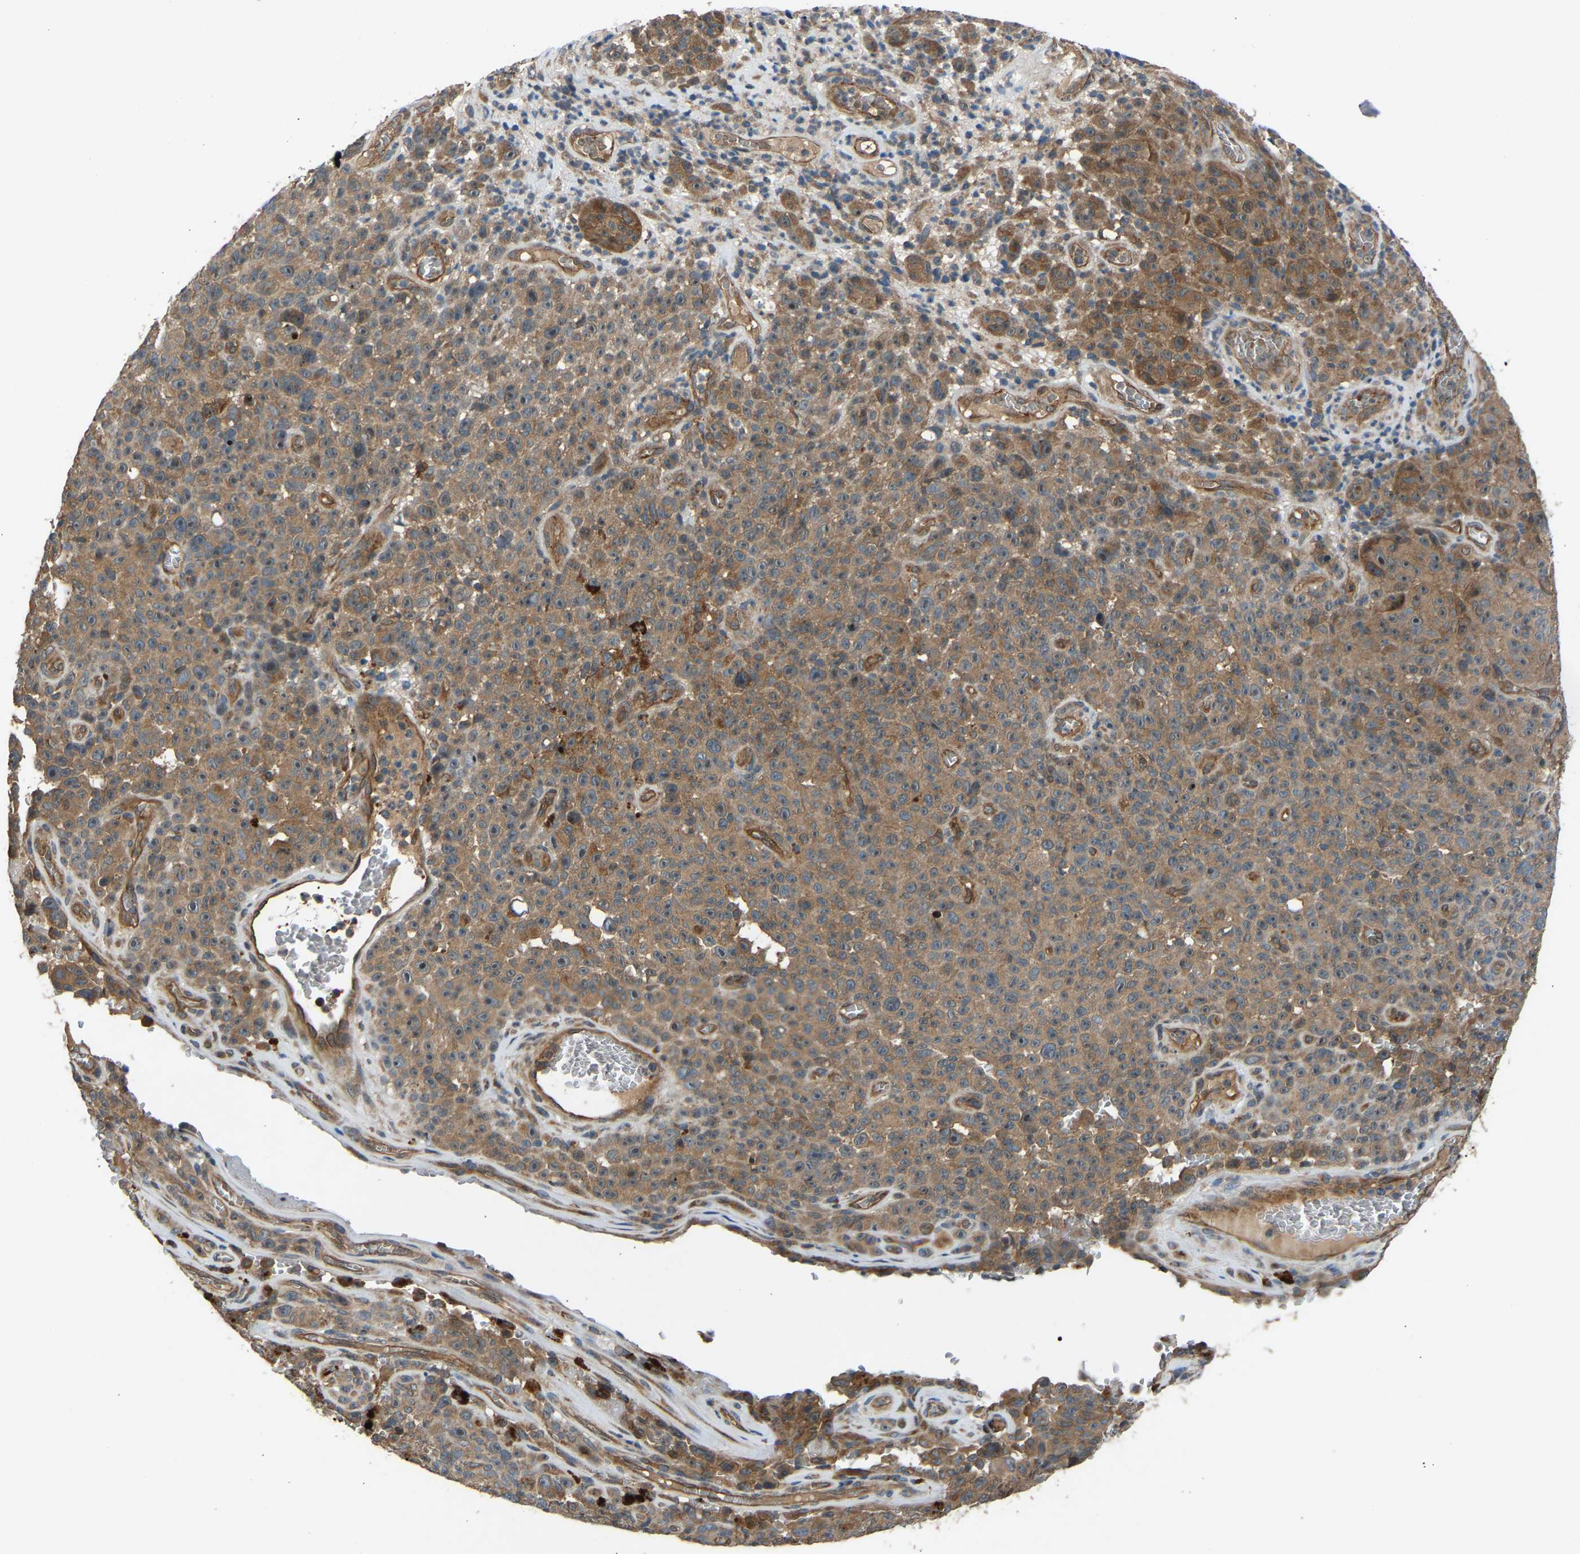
{"staining": {"intensity": "moderate", "quantity": ">75%", "location": "cytoplasmic/membranous"}, "tissue": "melanoma", "cell_type": "Tumor cells", "image_type": "cancer", "snomed": [{"axis": "morphology", "description": "Malignant melanoma, NOS"}, {"axis": "topography", "description": "Skin"}], "caption": "Immunohistochemistry (IHC) image of neoplastic tissue: melanoma stained using immunohistochemistry (IHC) reveals medium levels of moderate protein expression localized specifically in the cytoplasmic/membranous of tumor cells, appearing as a cytoplasmic/membranous brown color.", "gene": "GAS2L1", "patient": {"sex": "female", "age": 82}}